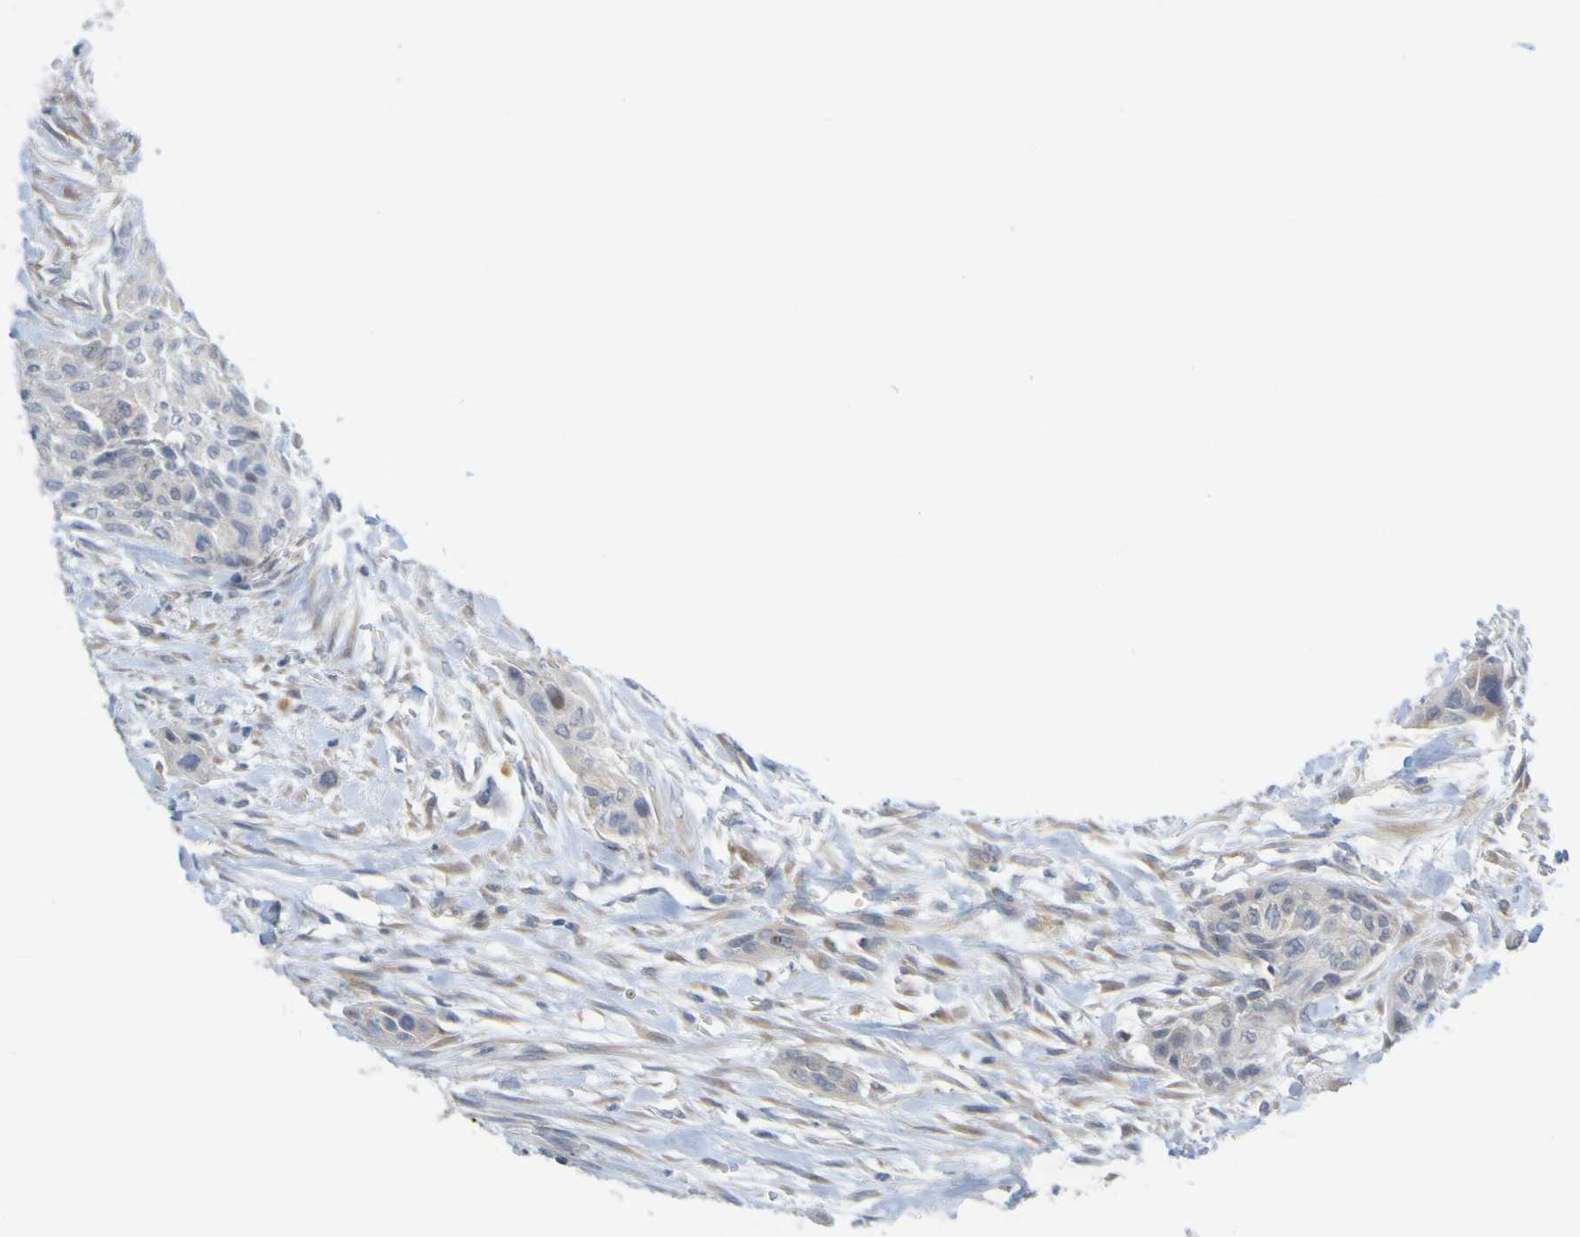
{"staining": {"intensity": "weak", "quantity": "<25%", "location": "cytoplasmic/membranous"}, "tissue": "urothelial cancer", "cell_type": "Tumor cells", "image_type": "cancer", "snomed": [{"axis": "morphology", "description": "Urothelial carcinoma, High grade"}, {"axis": "topography", "description": "Urinary bladder"}], "caption": "Human urothelial cancer stained for a protein using IHC reveals no expression in tumor cells.", "gene": "LILRB5", "patient": {"sex": "male", "age": 35}}